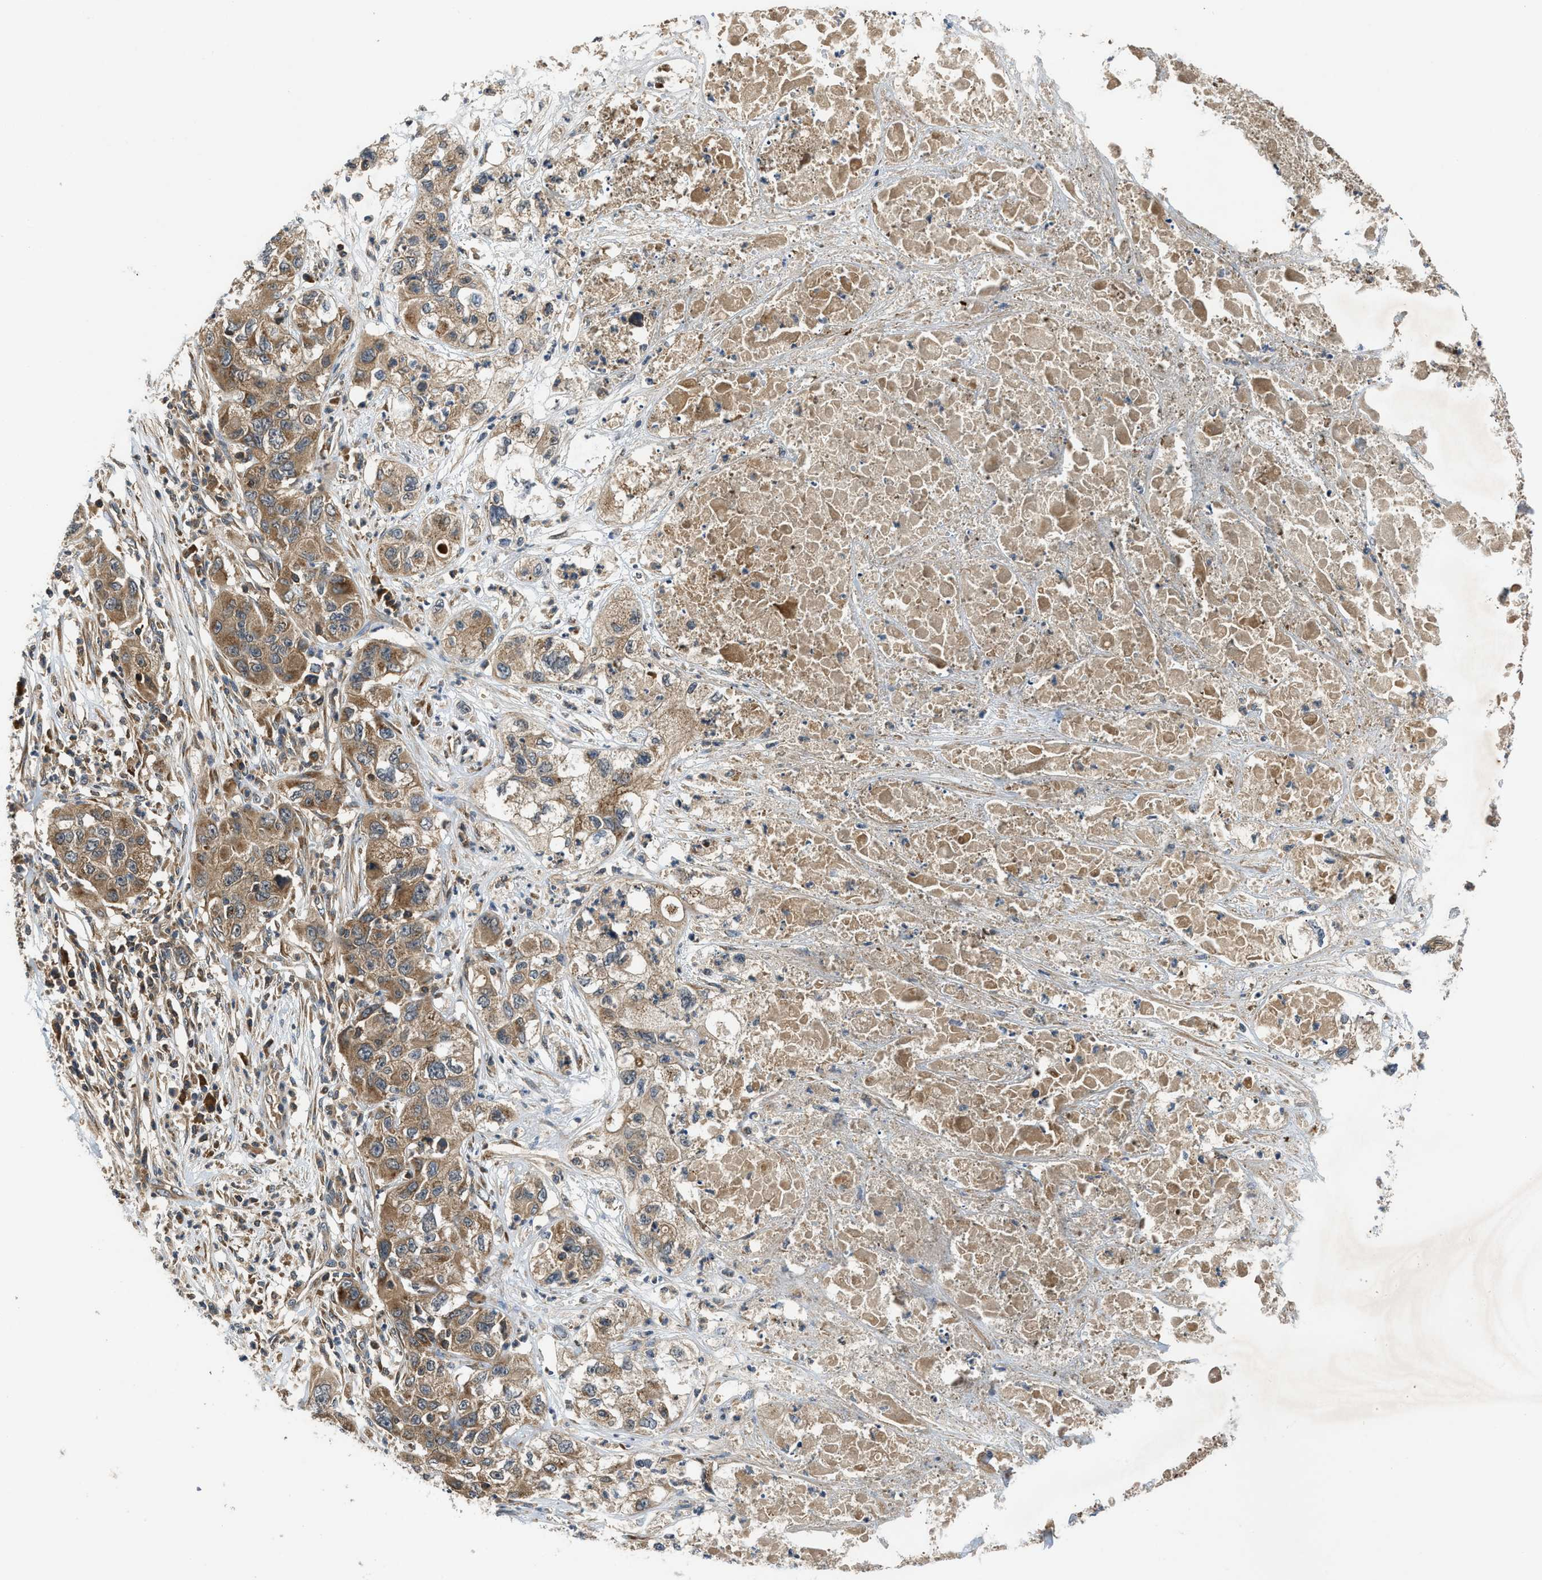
{"staining": {"intensity": "moderate", "quantity": ">75%", "location": "cytoplasmic/membranous"}, "tissue": "pancreatic cancer", "cell_type": "Tumor cells", "image_type": "cancer", "snomed": [{"axis": "morphology", "description": "Adenocarcinoma, NOS"}, {"axis": "topography", "description": "Pancreas"}], "caption": "IHC of pancreatic cancer (adenocarcinoma) reveals medium levels of moderate cytoplasmic/membranous expression in approximately >75% of tumor cells.", "gene": "PAFAH2", "patient": {"sex": "female", "age": 78}}